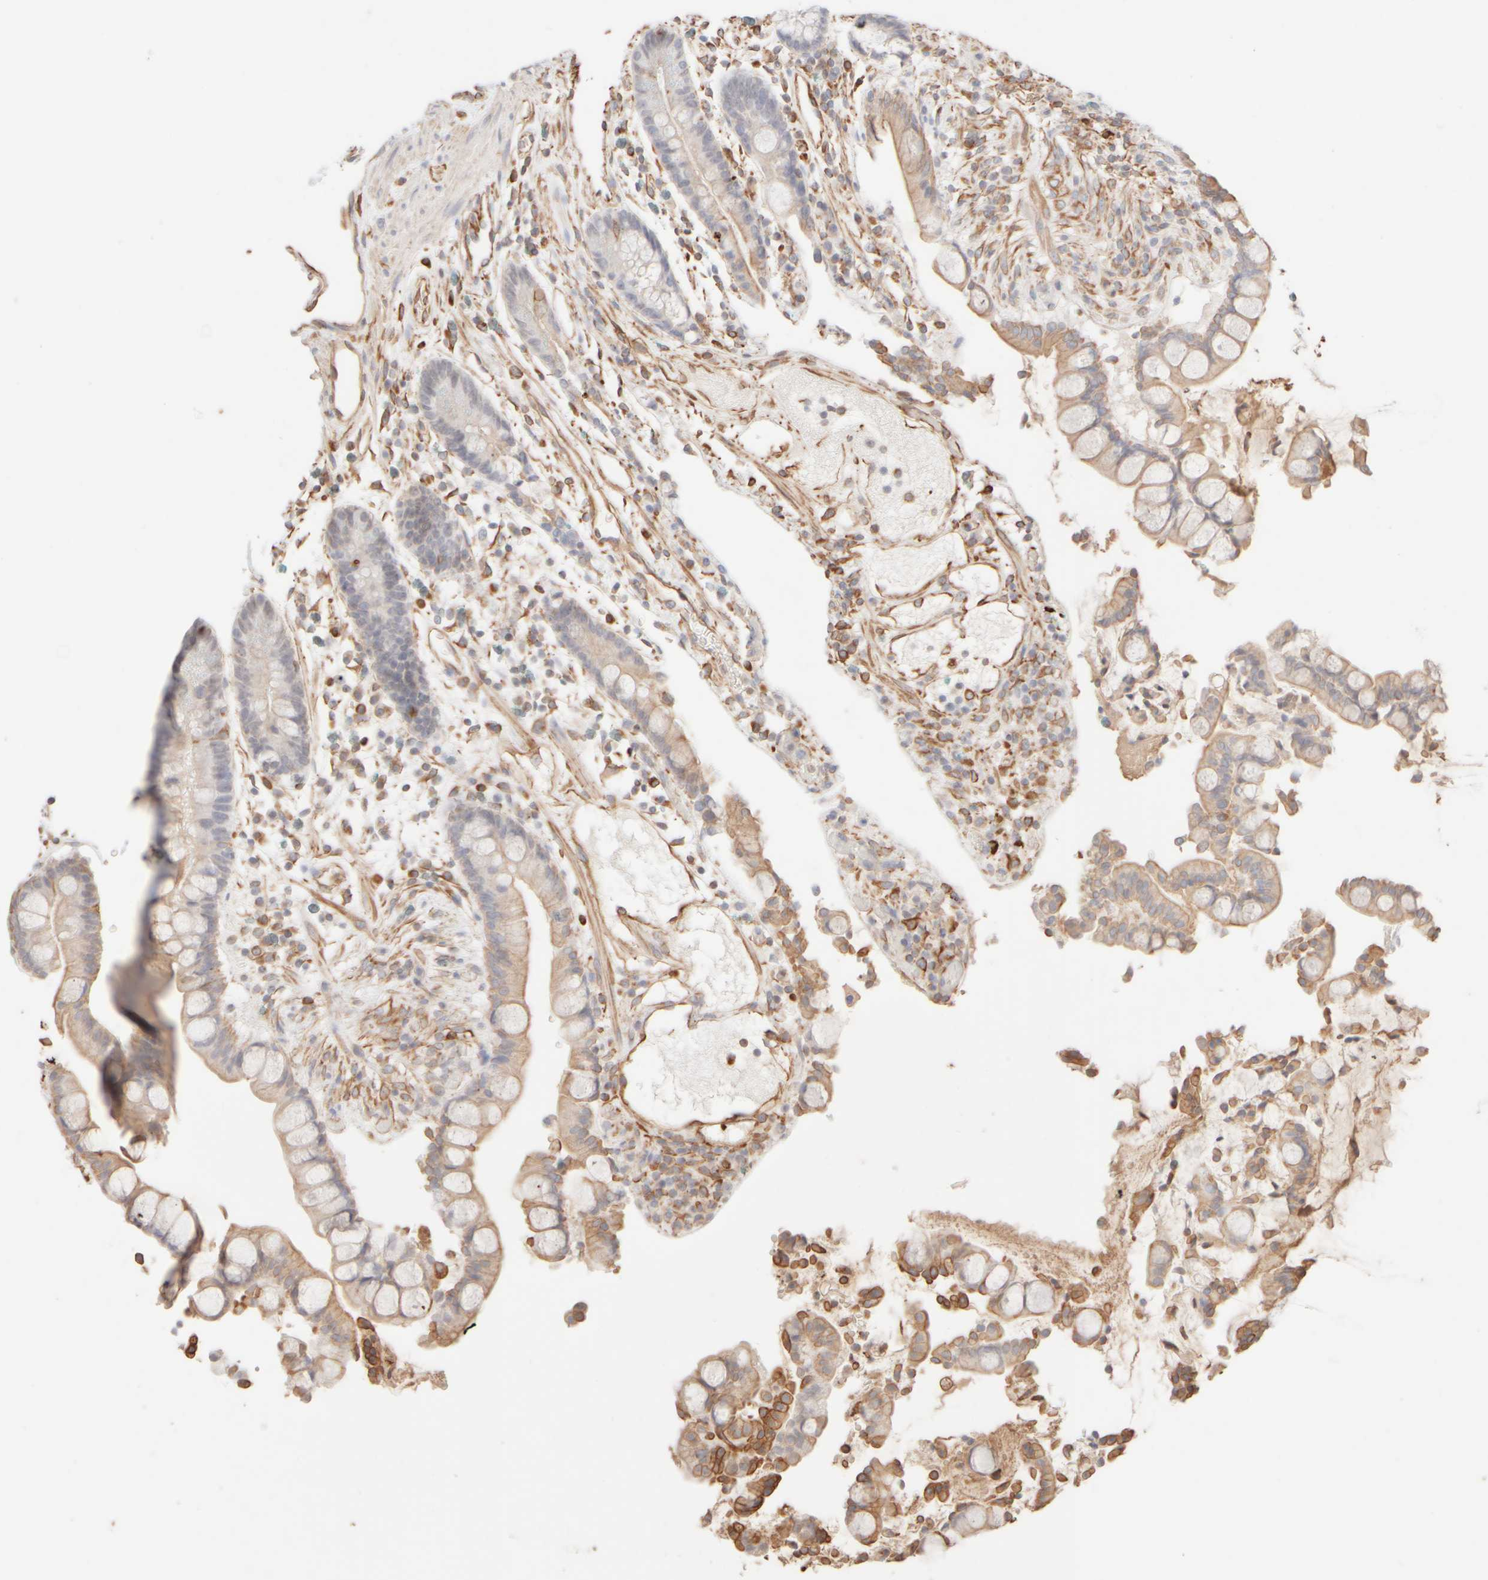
{"staining": {"intensity": "moderate", "quantity": ">75%", "location": "cytoplasmic/membranous"}, "tissue": "colon", "cell_type": "Endothelial cells", "image_type": "normal", "snomed": [{"axis": "morphology", "description": "Normal tissue, NOS"}, {"axis": "topography", "description": "Colon"}], "caption": "Colon stained with IHC reveals moderate cytoplasmic/membranous staining in about >75% of endothelial cells. The staining was performed using DAB (3,3'-diaminobenzidine), with brown indicating positive protein expression. Nuclei are stained blue with hematoxylin.", "gene": "KRT15", "patient": {"sex": "male", "age": 73}}